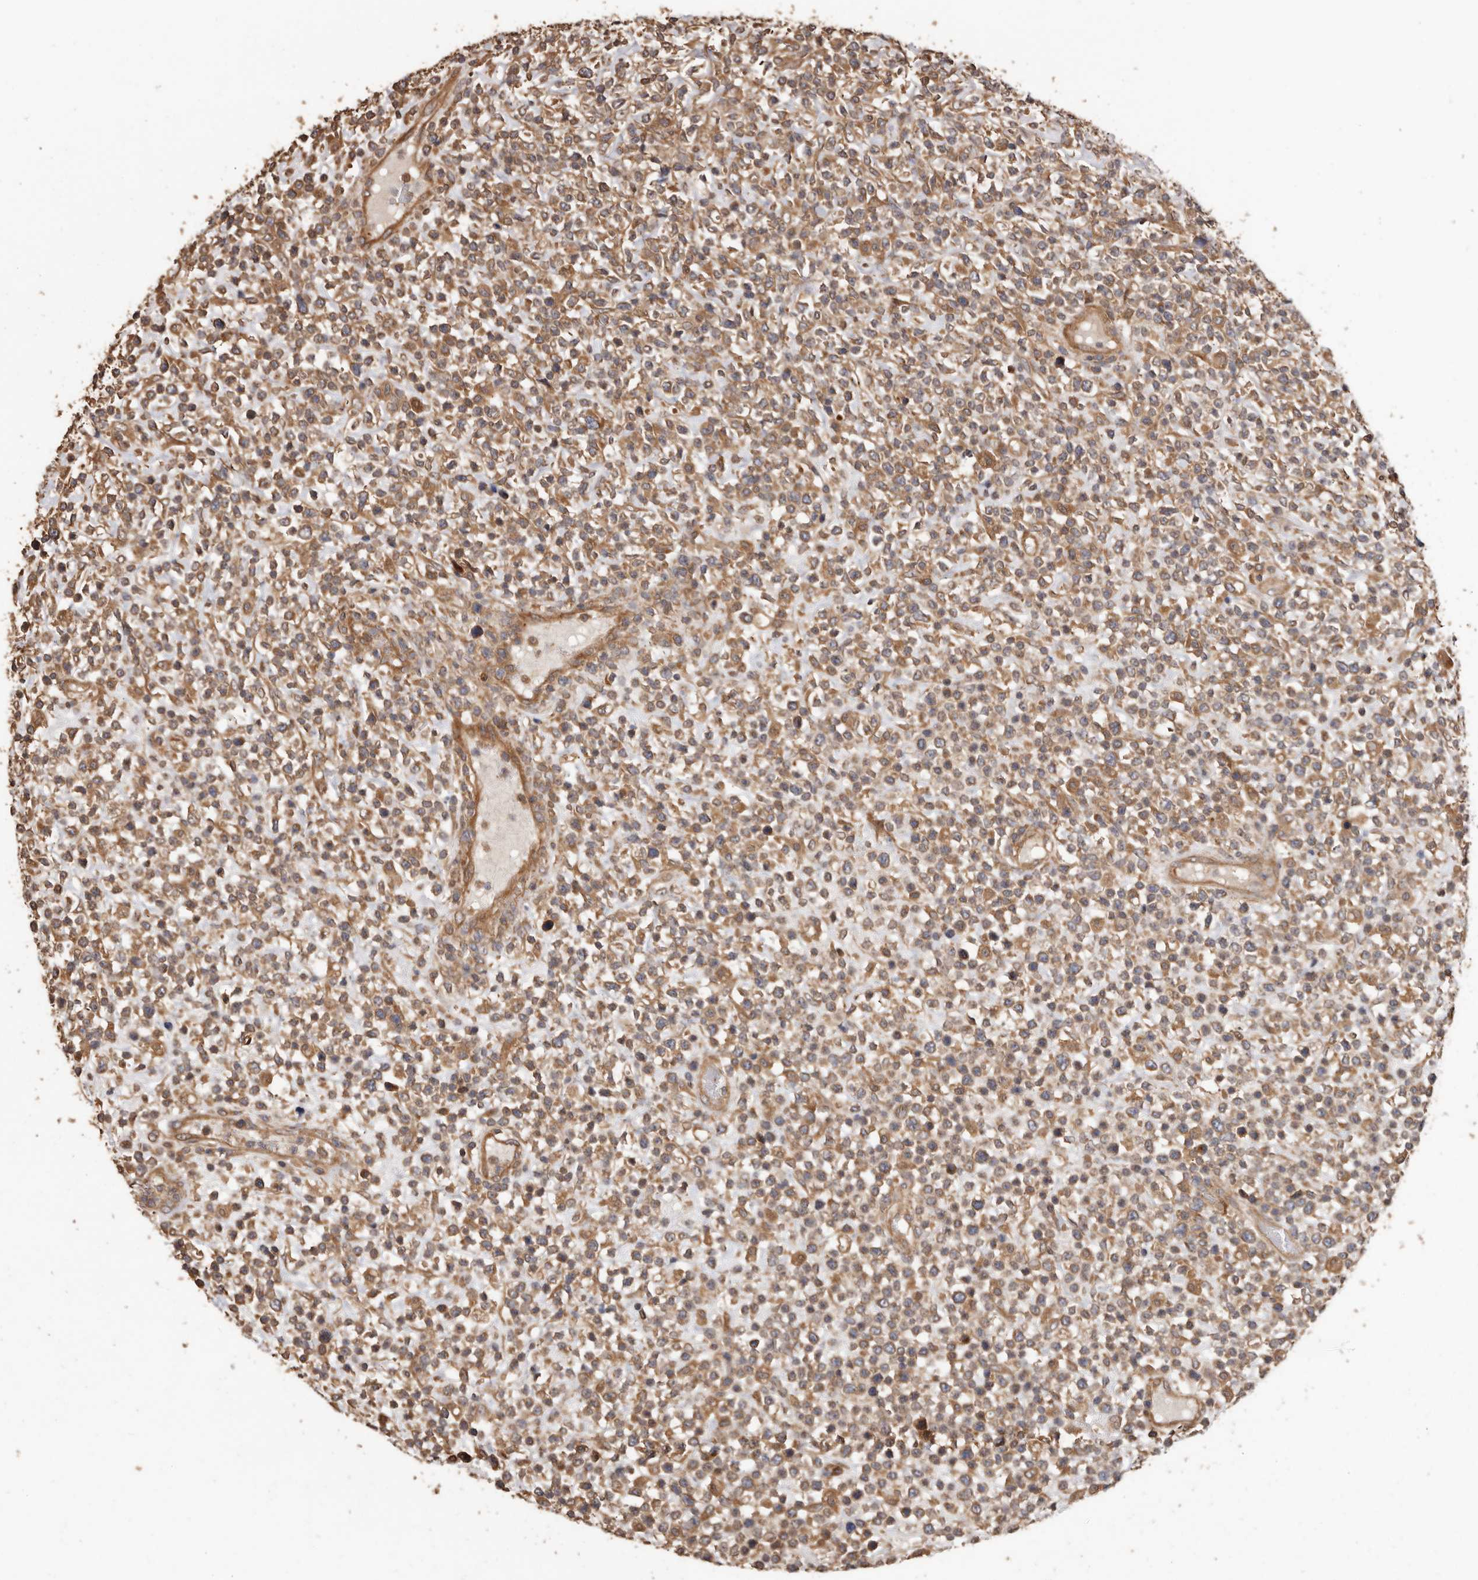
{"staining": {"intensity": "moderate", "quantity": ">75%", "location": "cytoplasmic/membranous"}, "tissue": "lymphoma", "cell_type": "Tumor cells", "image_type": "cancer", "snomed": [{"axis": "morphology", "description": "Malignant lymphoma, non-Hodgkin's type, High grade"}, {"axis": "topography", "description": "Colon"}], "caption": "High-magnification brightfield microscopy of lymphoma stained with DAB (brown) and counterstained with hematoxylin (blue). tumor cells exhibit moderate cytoplasmic/membranous expression is identified in about>75% of cells.", "gene": "COQ8B", "patient": {"sex": "female", "age": 53}}